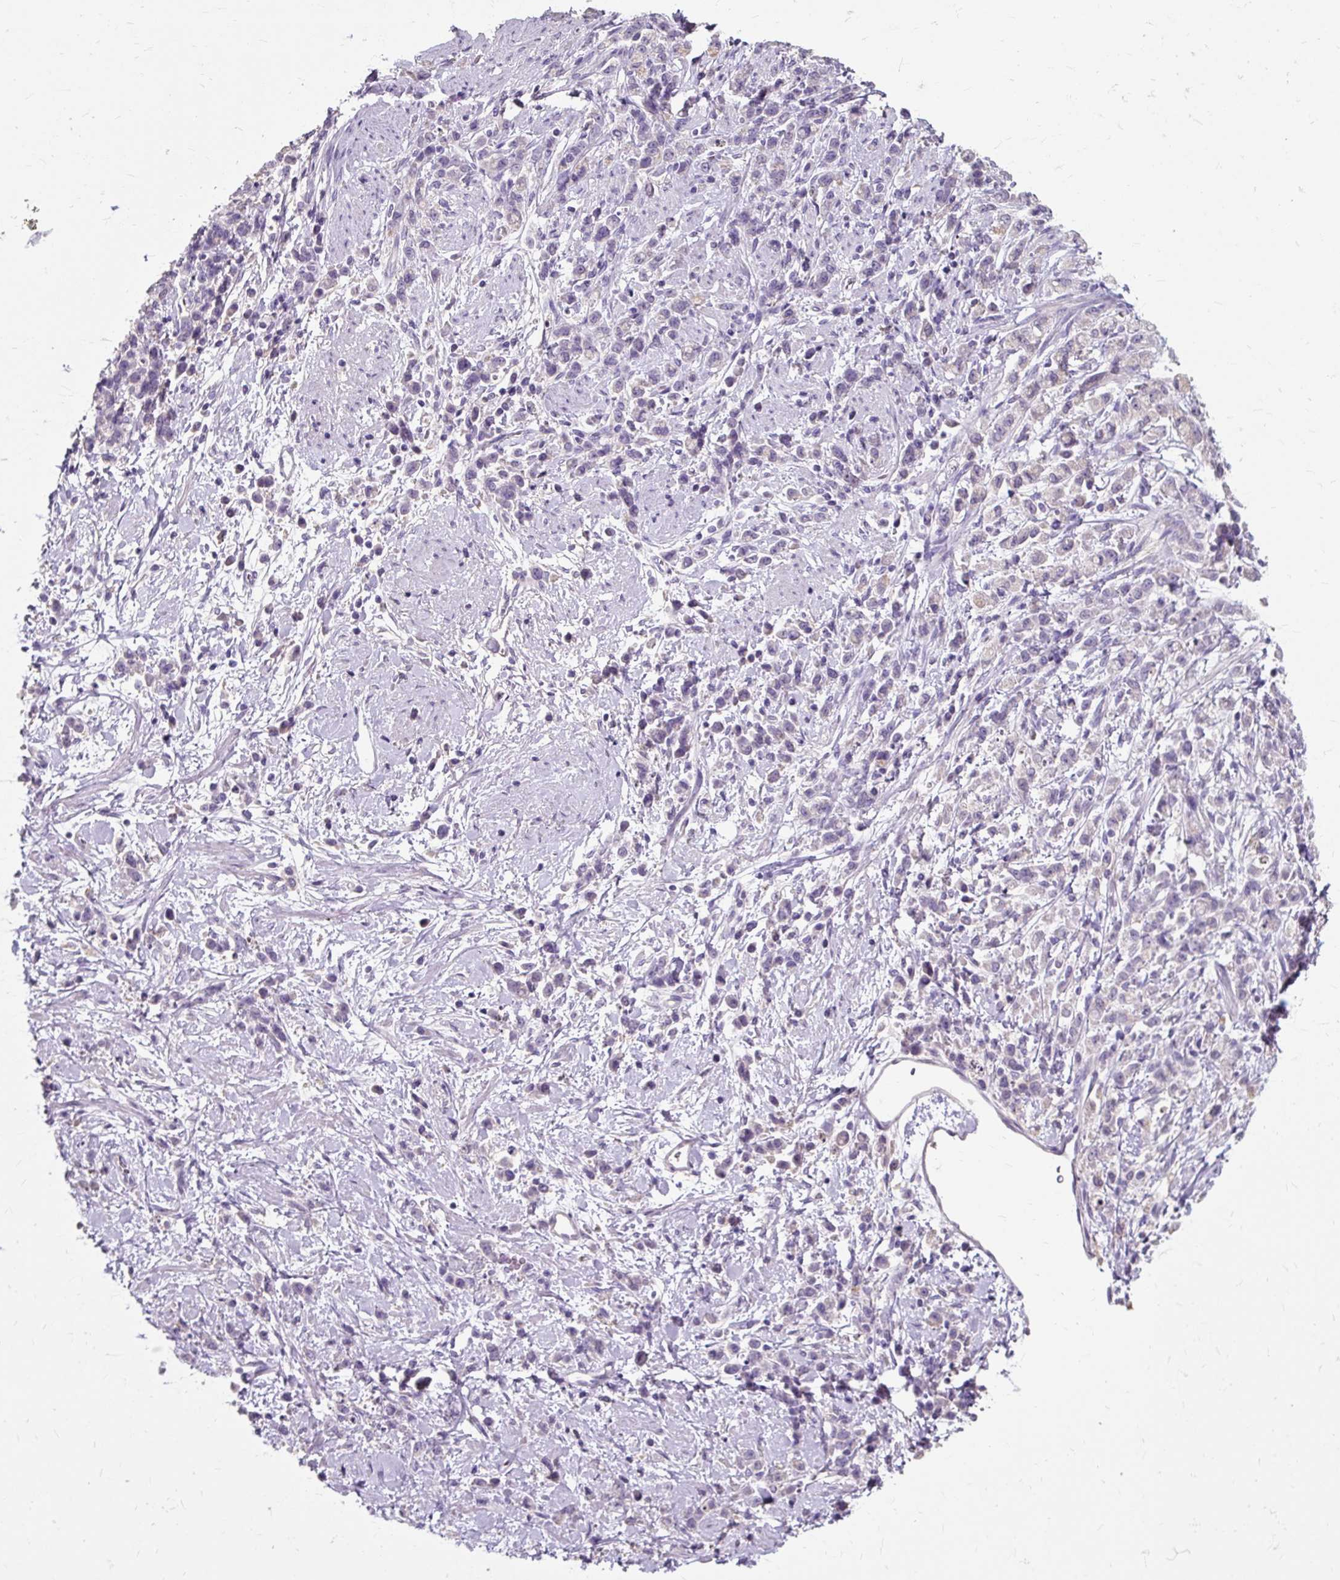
{"staining": {"intensity": "negative", "quantity": "none", "location": "none"}, "tissue": "stomach cancer", "cell_type": "Tumor cells", "image_type": "cancer", "snomed": [{"axis": "morphology", "description": "Adenocarcinoma, NOS"}, {"axis": "topography", "description": "Stomach"}], "caption": "A high-resolution histopathology image shows IHC staining of stomach cancer, which reveals no significant expression in tumor cells. The staining was performed using DAB to visualize the protein expression in brown, while the nuclei were stained in blue with hematoxylin (Magnification: 20x).", "gene": "KLHL24", "patient": {"sex": "female", "age": 60}}